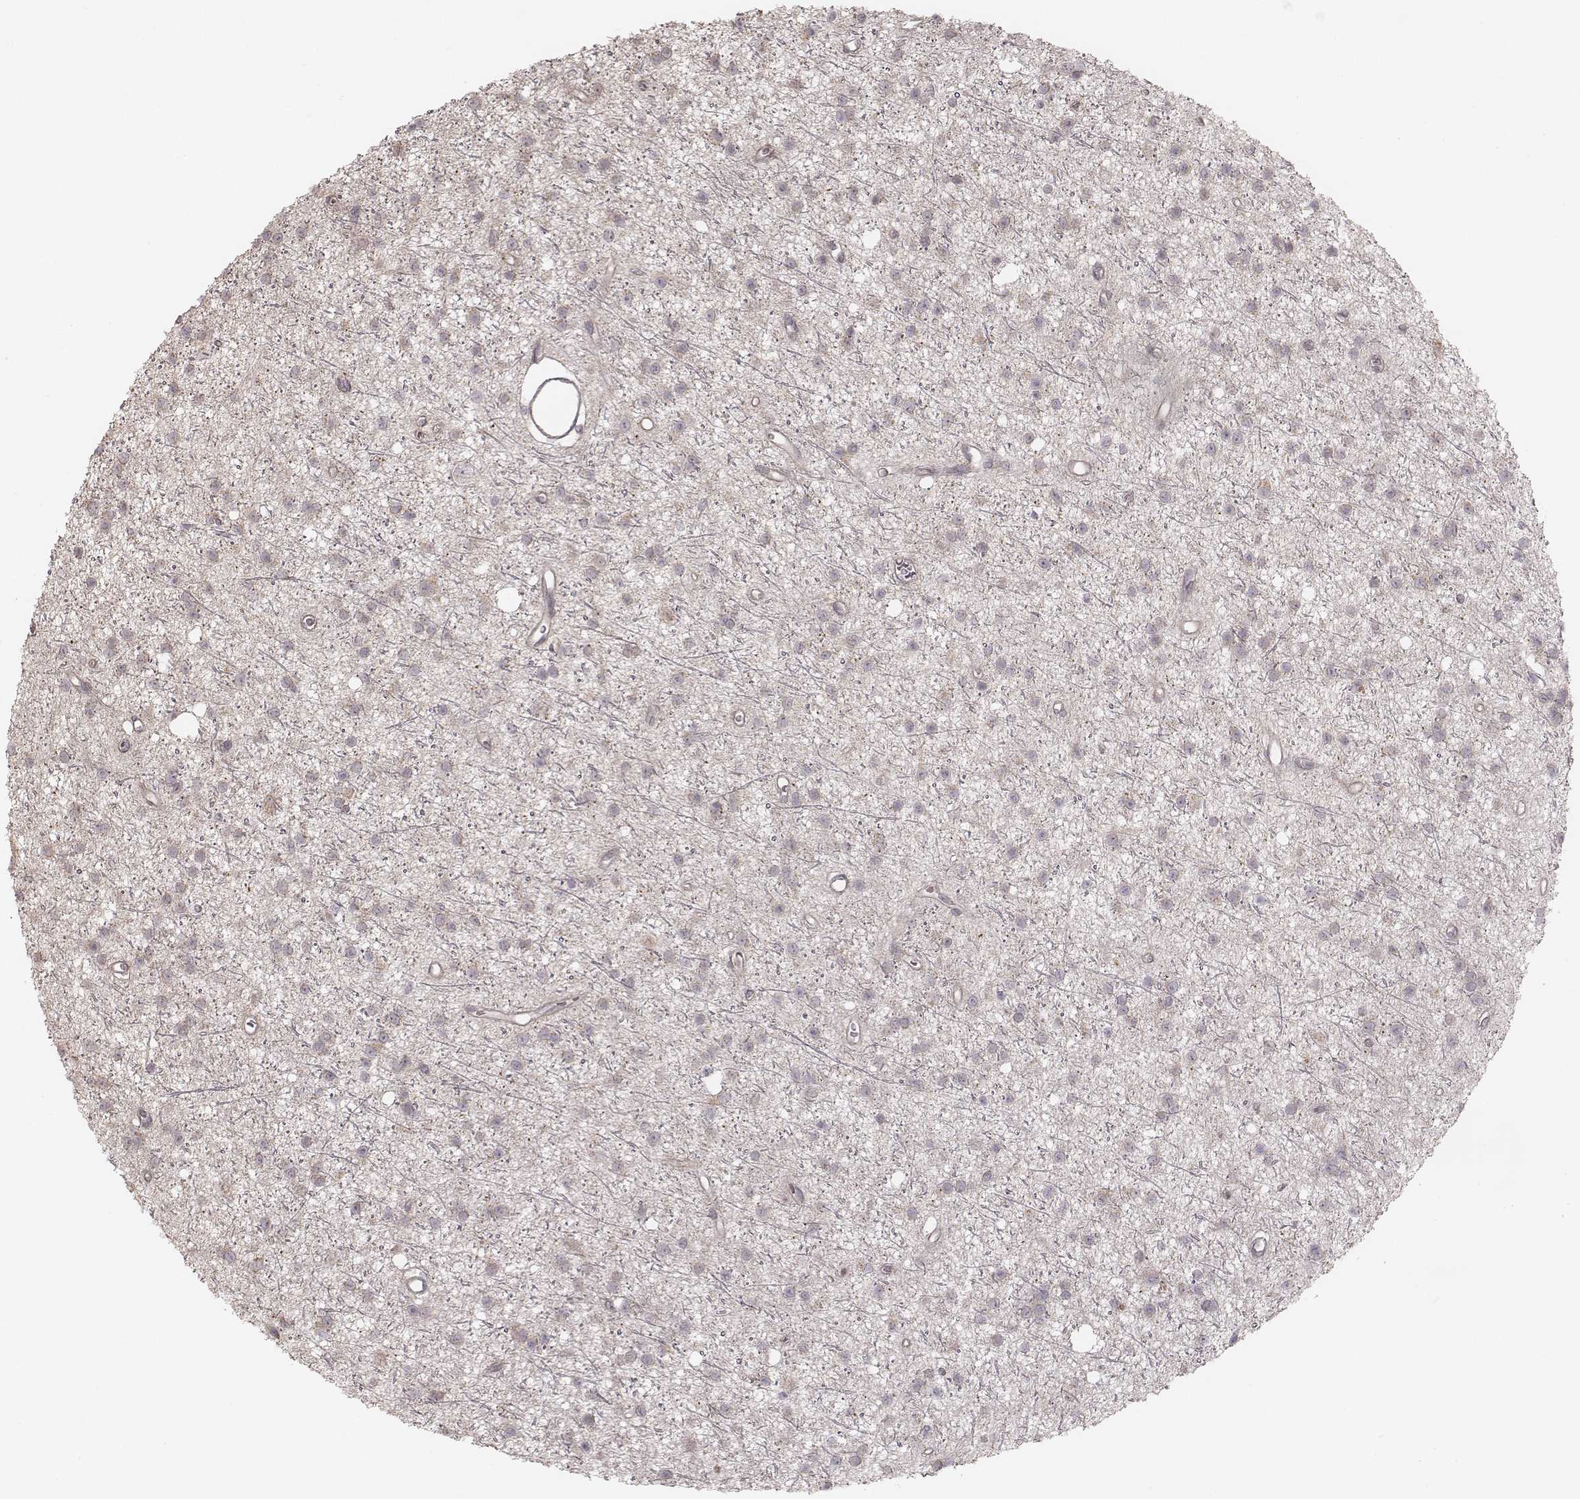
{"staining": {"intensity": "negative", "quantity": "none", "location": "none"}, "tissue": "glioma", "cell_type": "Tumor cells", "image_type": "cancer", "snomed": [{"axis": "morphology", "description": "Glioma, malignant, Low grade"}, {"axis": "topography", "description": "Brain"}], "caption": "An image of human glioma is negative for staining in tumor cells.", "gene": "TDRD5", "patient": {"sex": "male", "age": 27}}